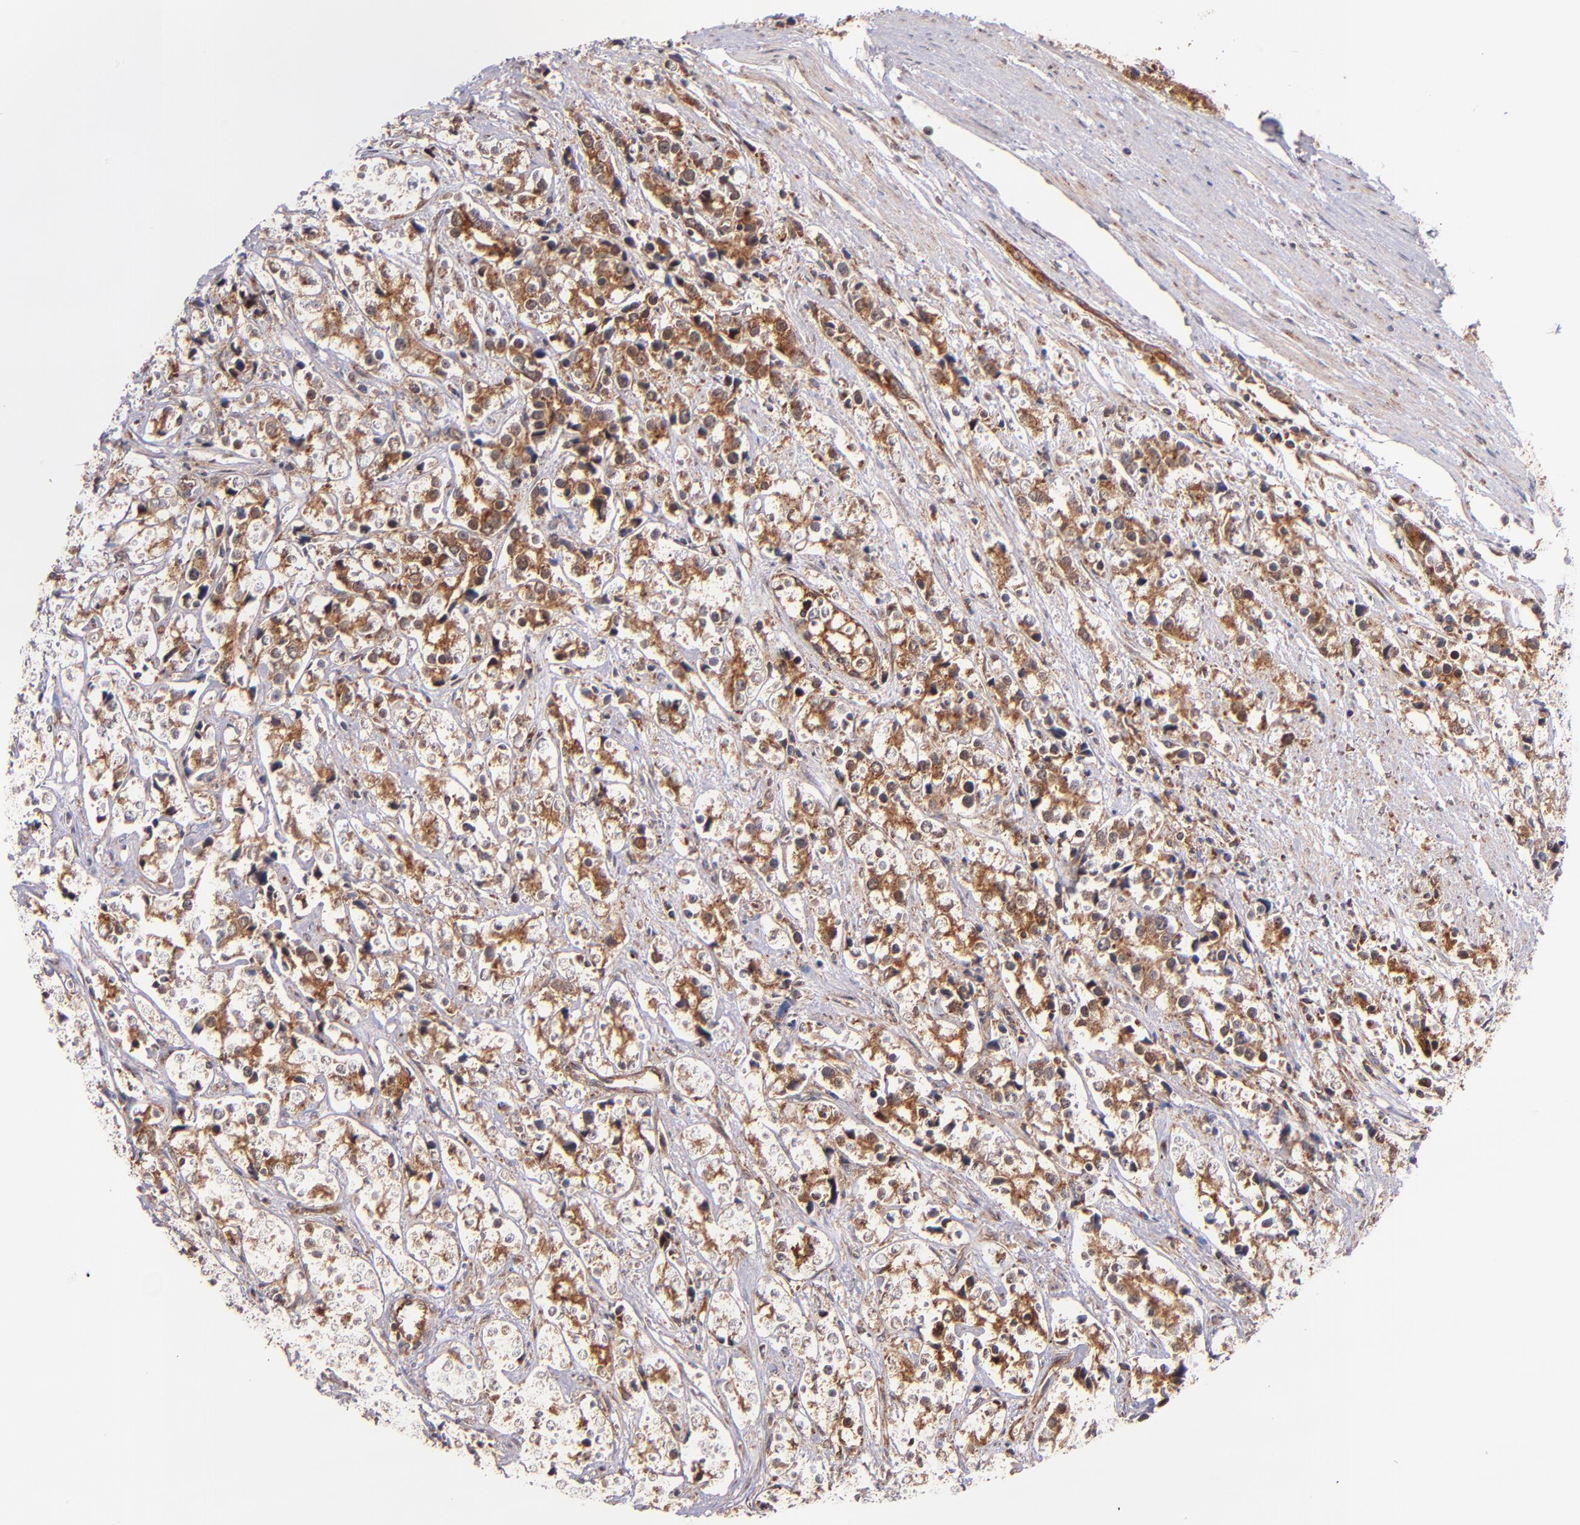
{"staining": {"intensity": "strong", "quantity": ">75%", "location": "cytoplasmic/membranous"}, "tissue": "prostate cancer", "cell_type": "Tumor cells", "image_type": "cancer", "snomed": [{"axis": "morphology", "description": "Adenocarcinoma, High grade"}, {"axis": "topography", "description": "Prostate"}], "caption": "The histopathology image demonstrates staining of prostate high-grade adenocarcinoma, revealing strong cytoplasmic/membranous protein positivity (brown color) within tumor cells. (DAB (3,3'-diaminobenzidine) = brown stain, brightfield microscopy at high magnification).", "gene": "STX8", "patient": {"sex": "male", "age": 71}}